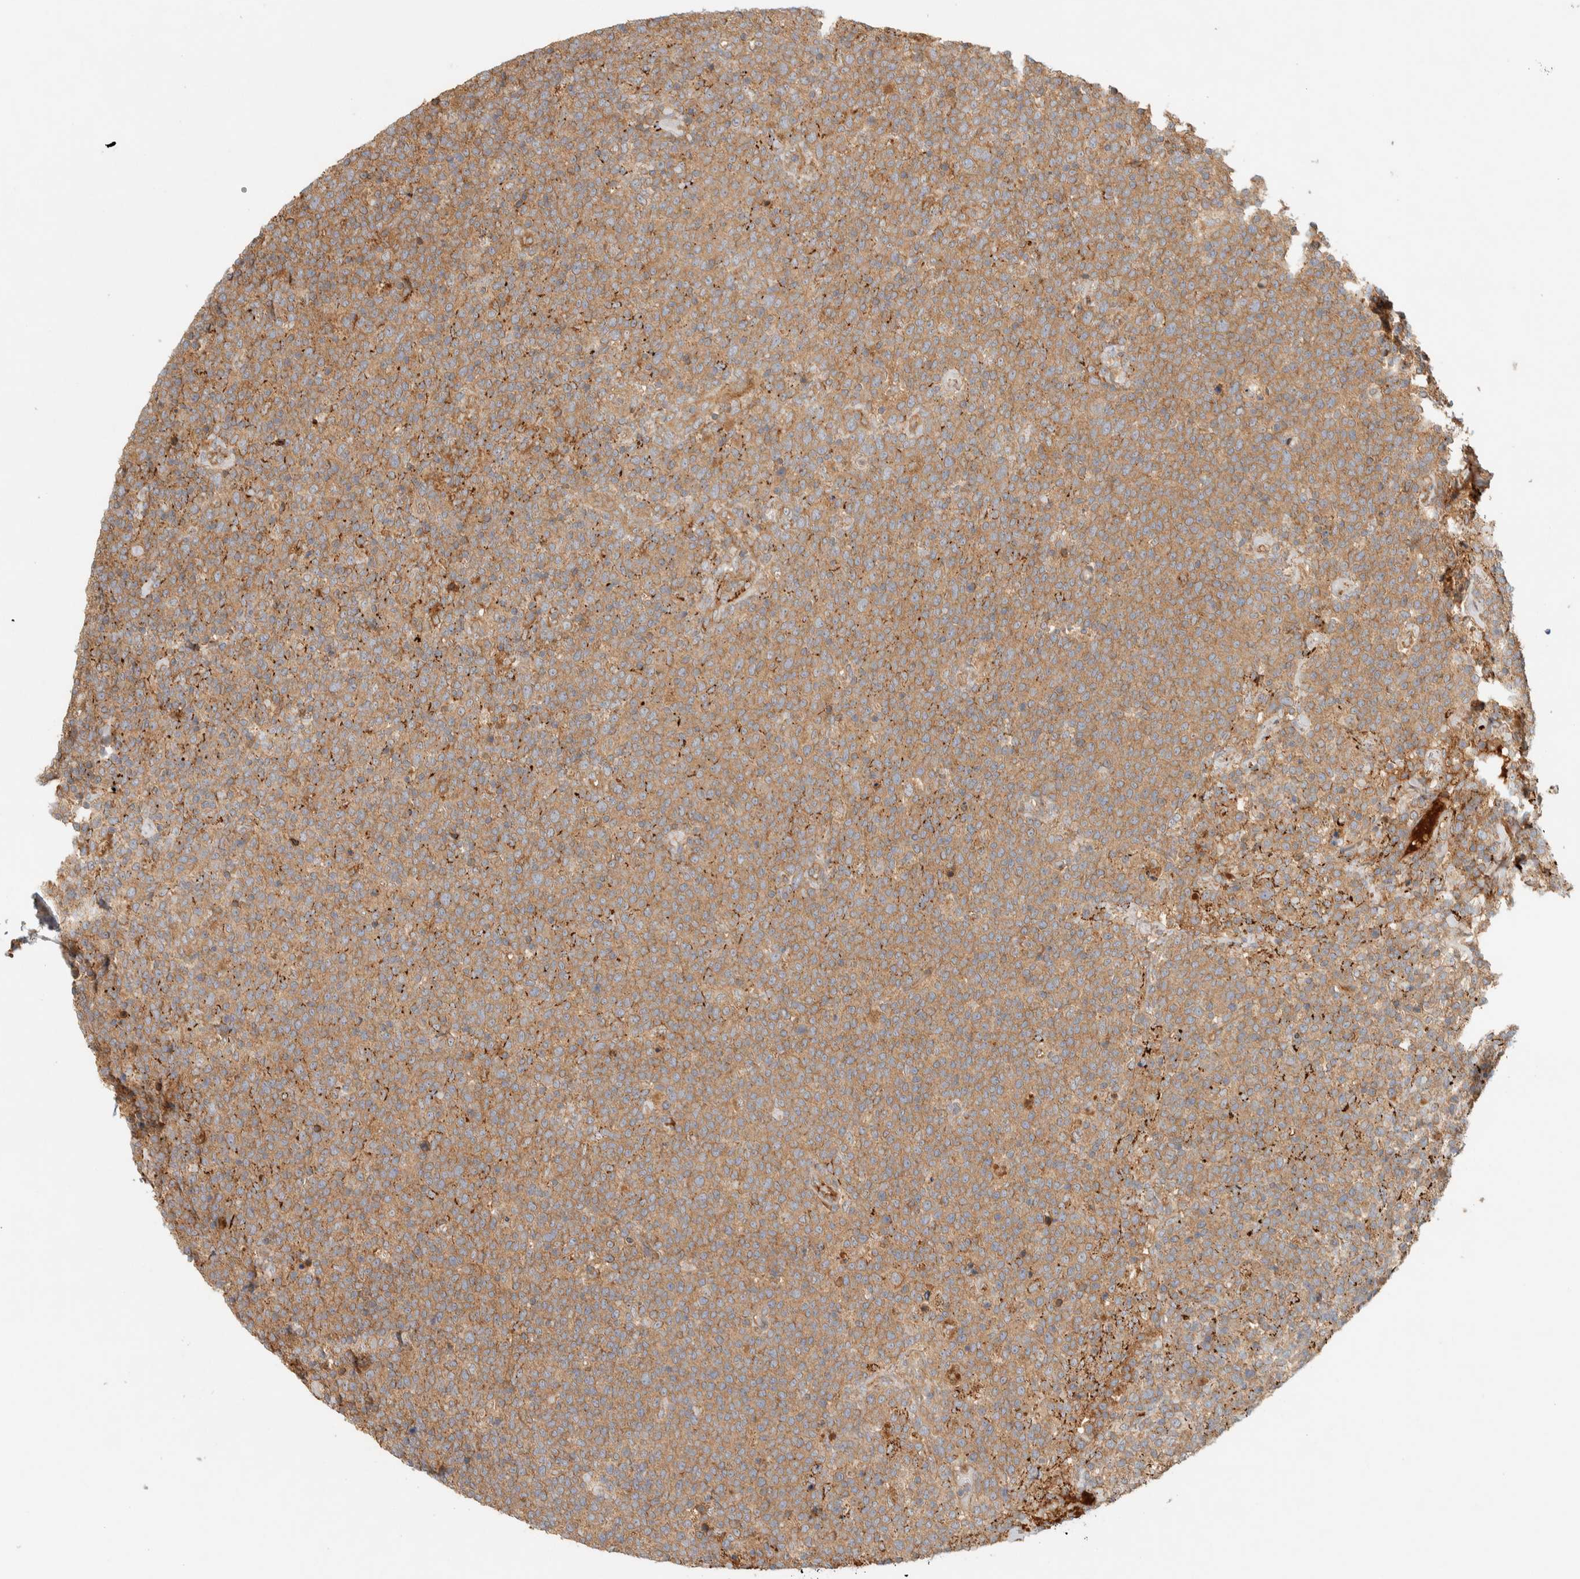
{"staining": {"intensity": "moderate", "quantity": ">75%", "location": "cytoplasmic/membranous"}, "tissue": "lymphoma", "cell_type": "Tumor cells", "image_type": "cancer", "snomed": [{"axis": "morphology", "description": "Malignant lymphoma, non-Hodgkin's type, High grade"}, {"axis": "topography", "description": "Lymph node"}], "caption": "A brown stain shows moderate cytoplasmic/membranous staining of a protein in lymphoma tumor cells.", "gene": "FAM167A", "patient": {"sex": "male", "age": 61}}